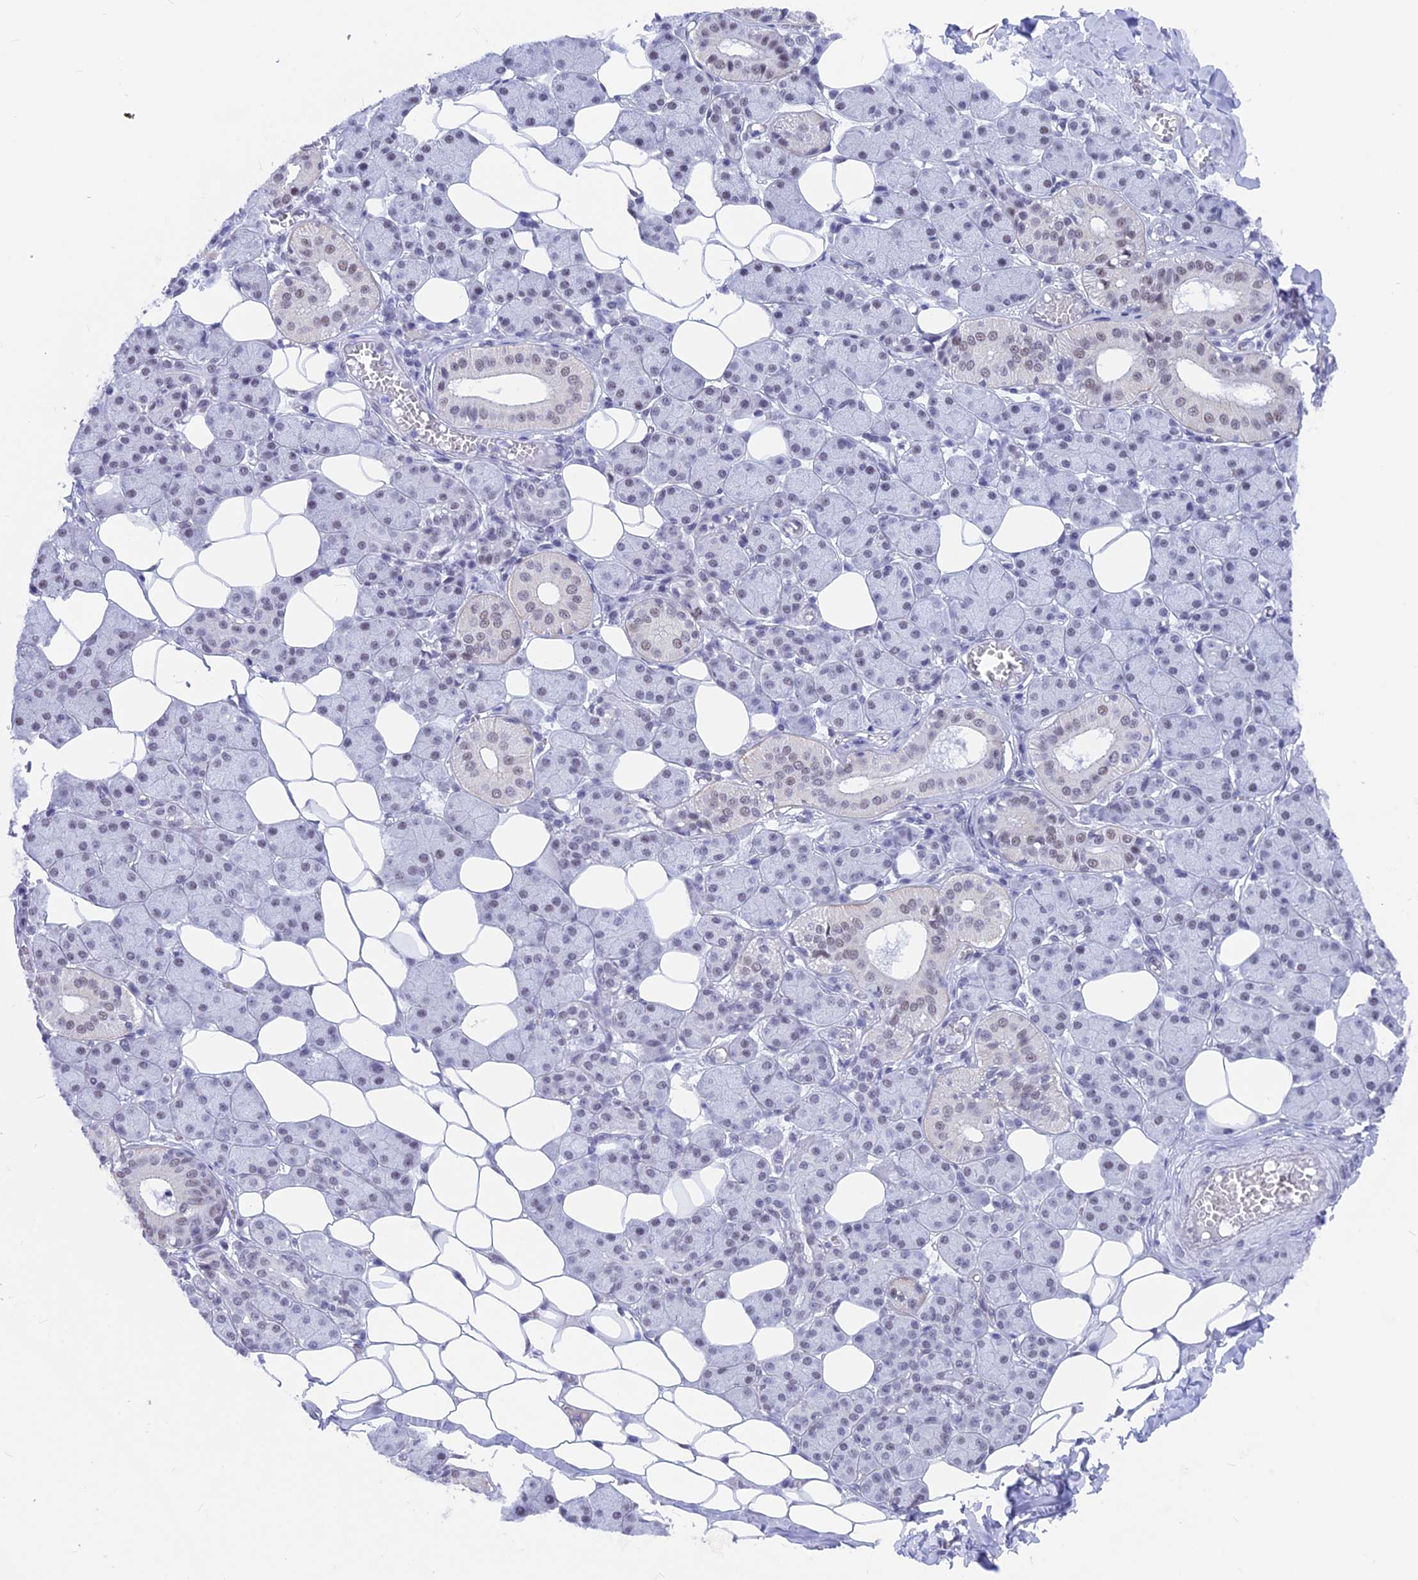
{"staining": {"intensity": "negative", "quantity": "none", "location": "none"}, "tissue": "salivary gland", "cell_type": "Glandular cells", "image_type": "normal", "snomed": [{"axis": "morphology", "description": "Normal tissue, NOS"}, {"axis": "topography", "description": "Salivary gland"}], "caption": "The image exhibits no staining of glandular cells in unremarkable salivary gland.", "gene": "SRSF5", "patient": {"sex": "female", "age": 33}}